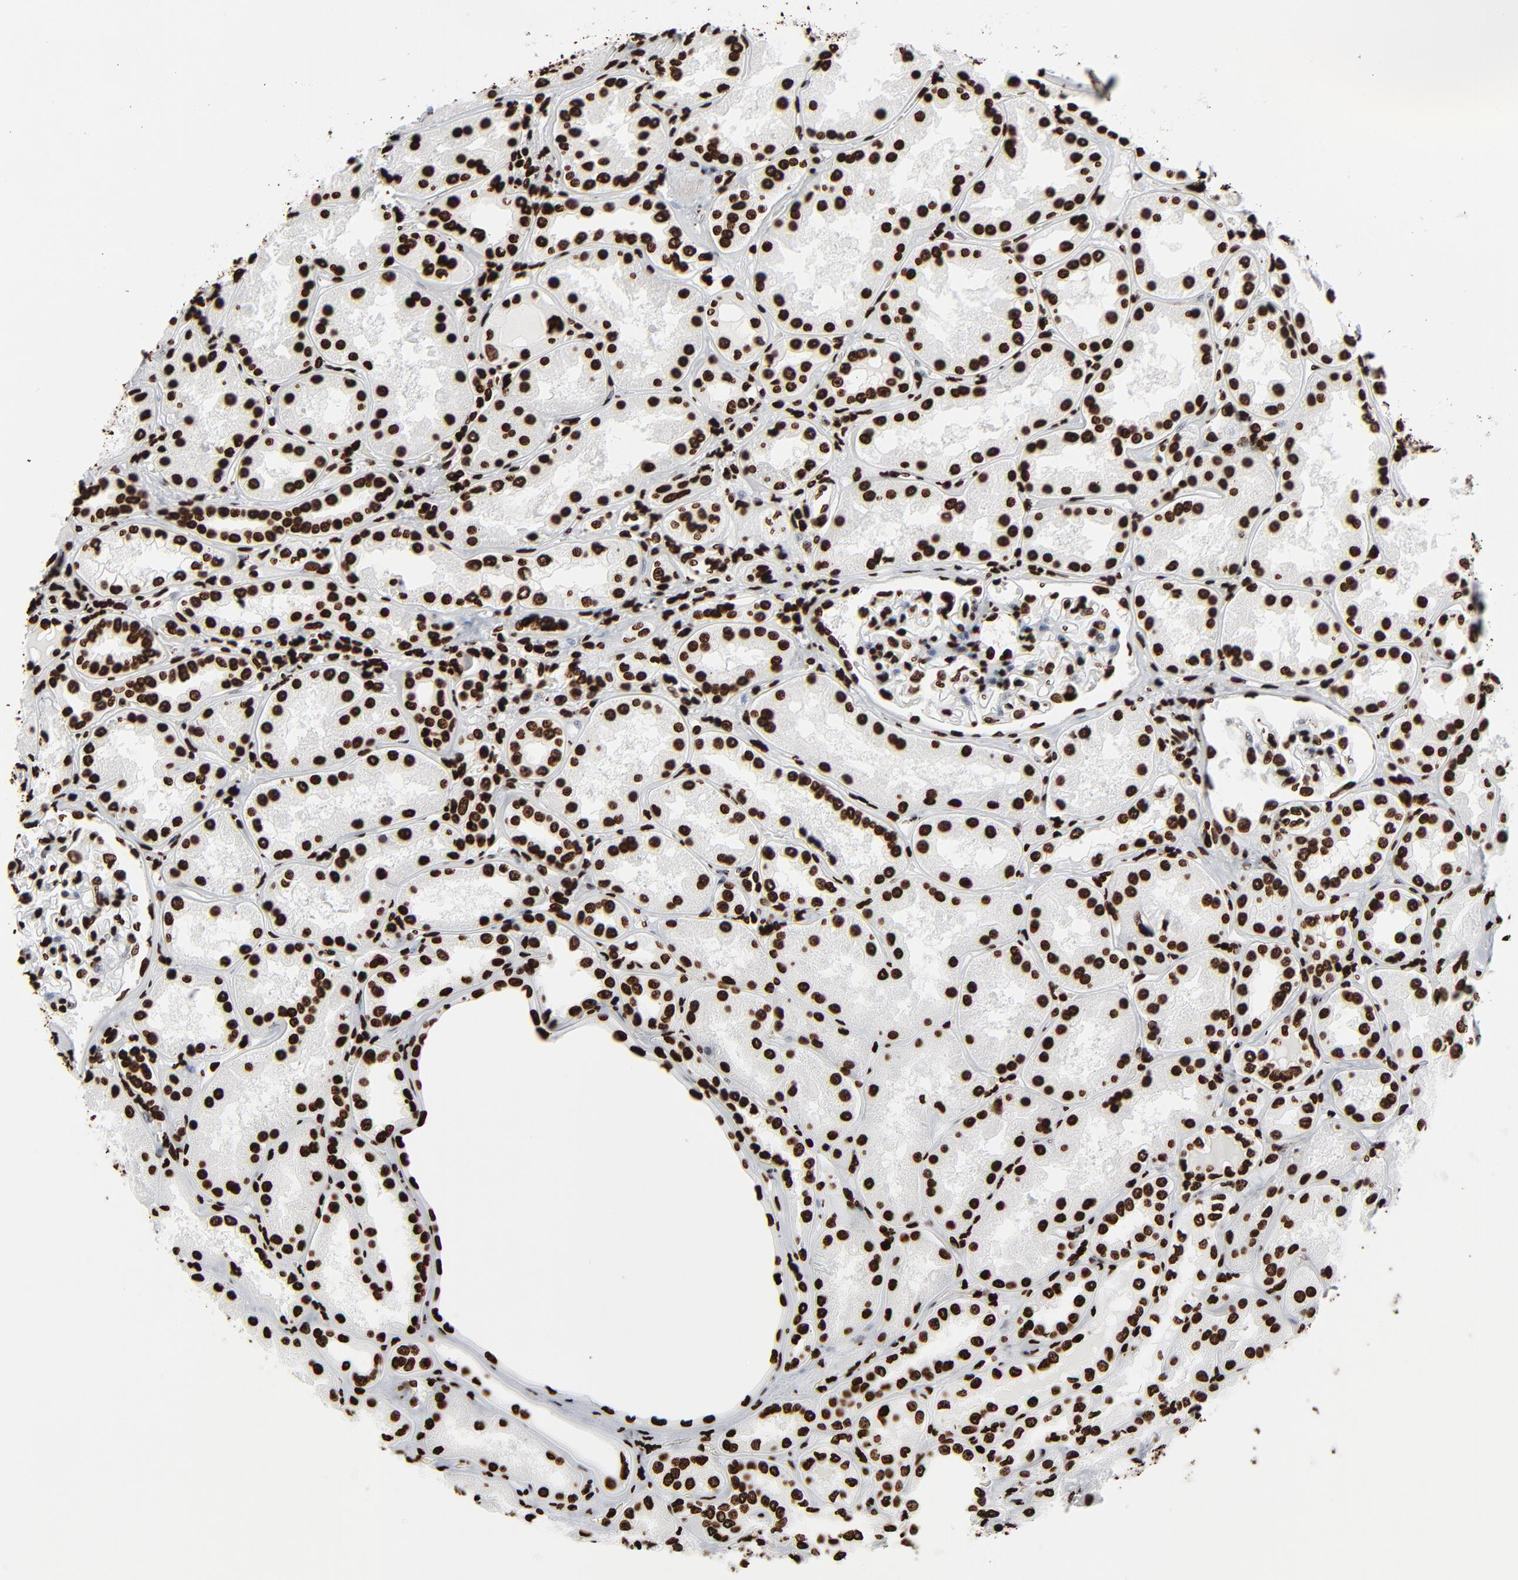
{"staining": {"intensity": "strong", "quantity": ">75%", "location": "nuclear"}, "tissue": "kidney", "cell_type": "Cells in glomeruli", "image_type": "normal", "snomed": [{"axis": "morphology", "description": "Normal tissue, NOS"}, {"axis": "topography", "description": "Kidney"}], "caption": "IHC micrograph of benign human kidney stained for a protein (brown), which demonstrates high levels of strong nuclear expression in approximately >75% of cells in glomeruli.", "gene": "H3", "patient": {"sex": "female", "age": 56}}